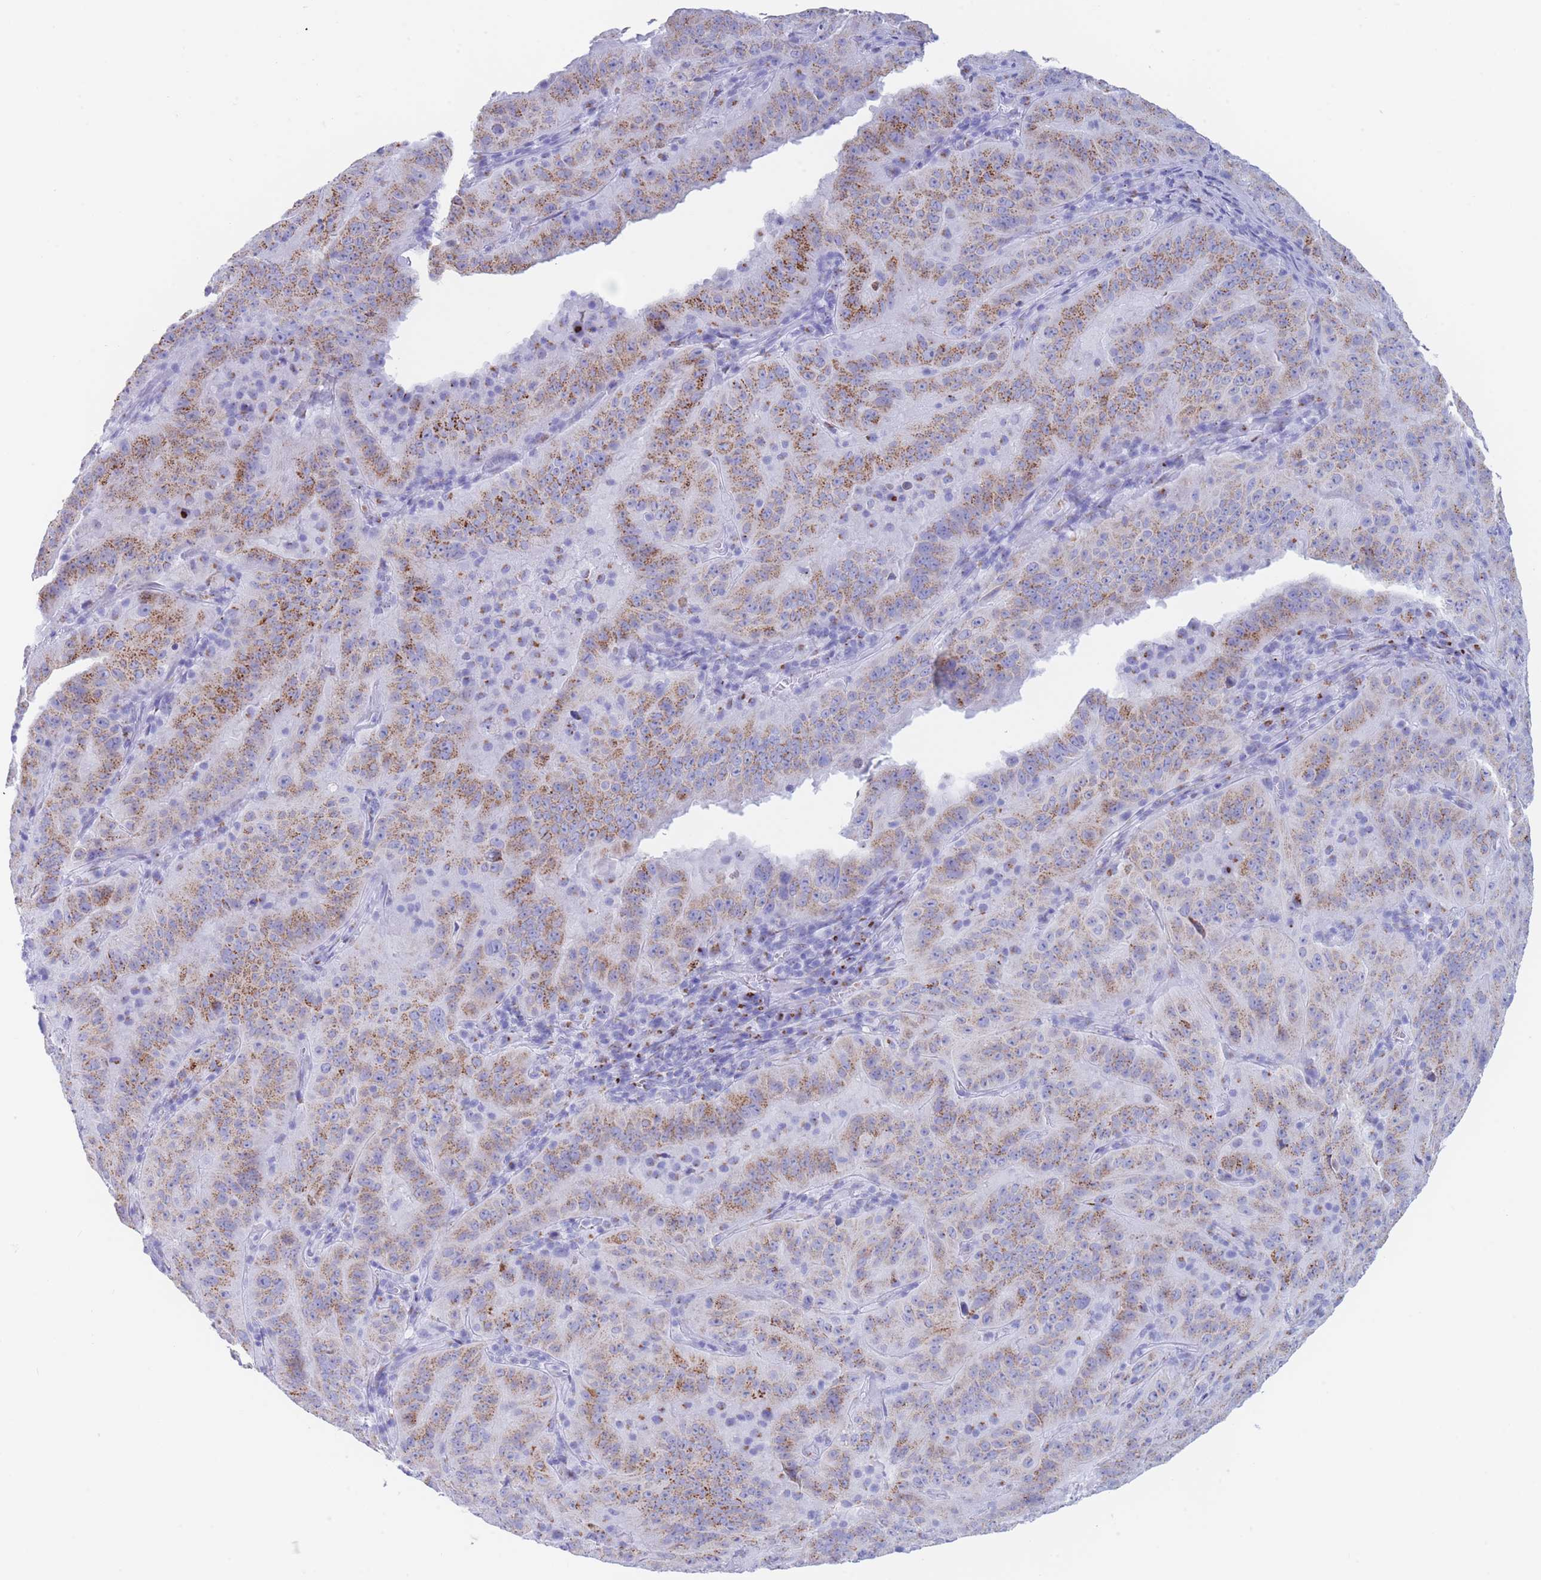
{"staining": {"intensity": "moderate", "quantity": ">75%", "location": "cytoplasmic/membranous"}, "tissue": "pancreatic cancer", "cell_type": "Tumor cells", "image_type": "cancer", "snomed": [{"axis": "morphology", "description": "Adenocarcinoma, NOS"}, {"axis": "topography", "description": "Pancreas"}], "caption": "A high-resolution micrograph shows immunohistochemistry (IHC) staining of adenocarcinoma (pancreatic), which shows moderate cytoplasmic/membranous expression in about >75% of tumor cells.", "gene": "FAM3C", "patient": {"sex": "male", "age": 63}}